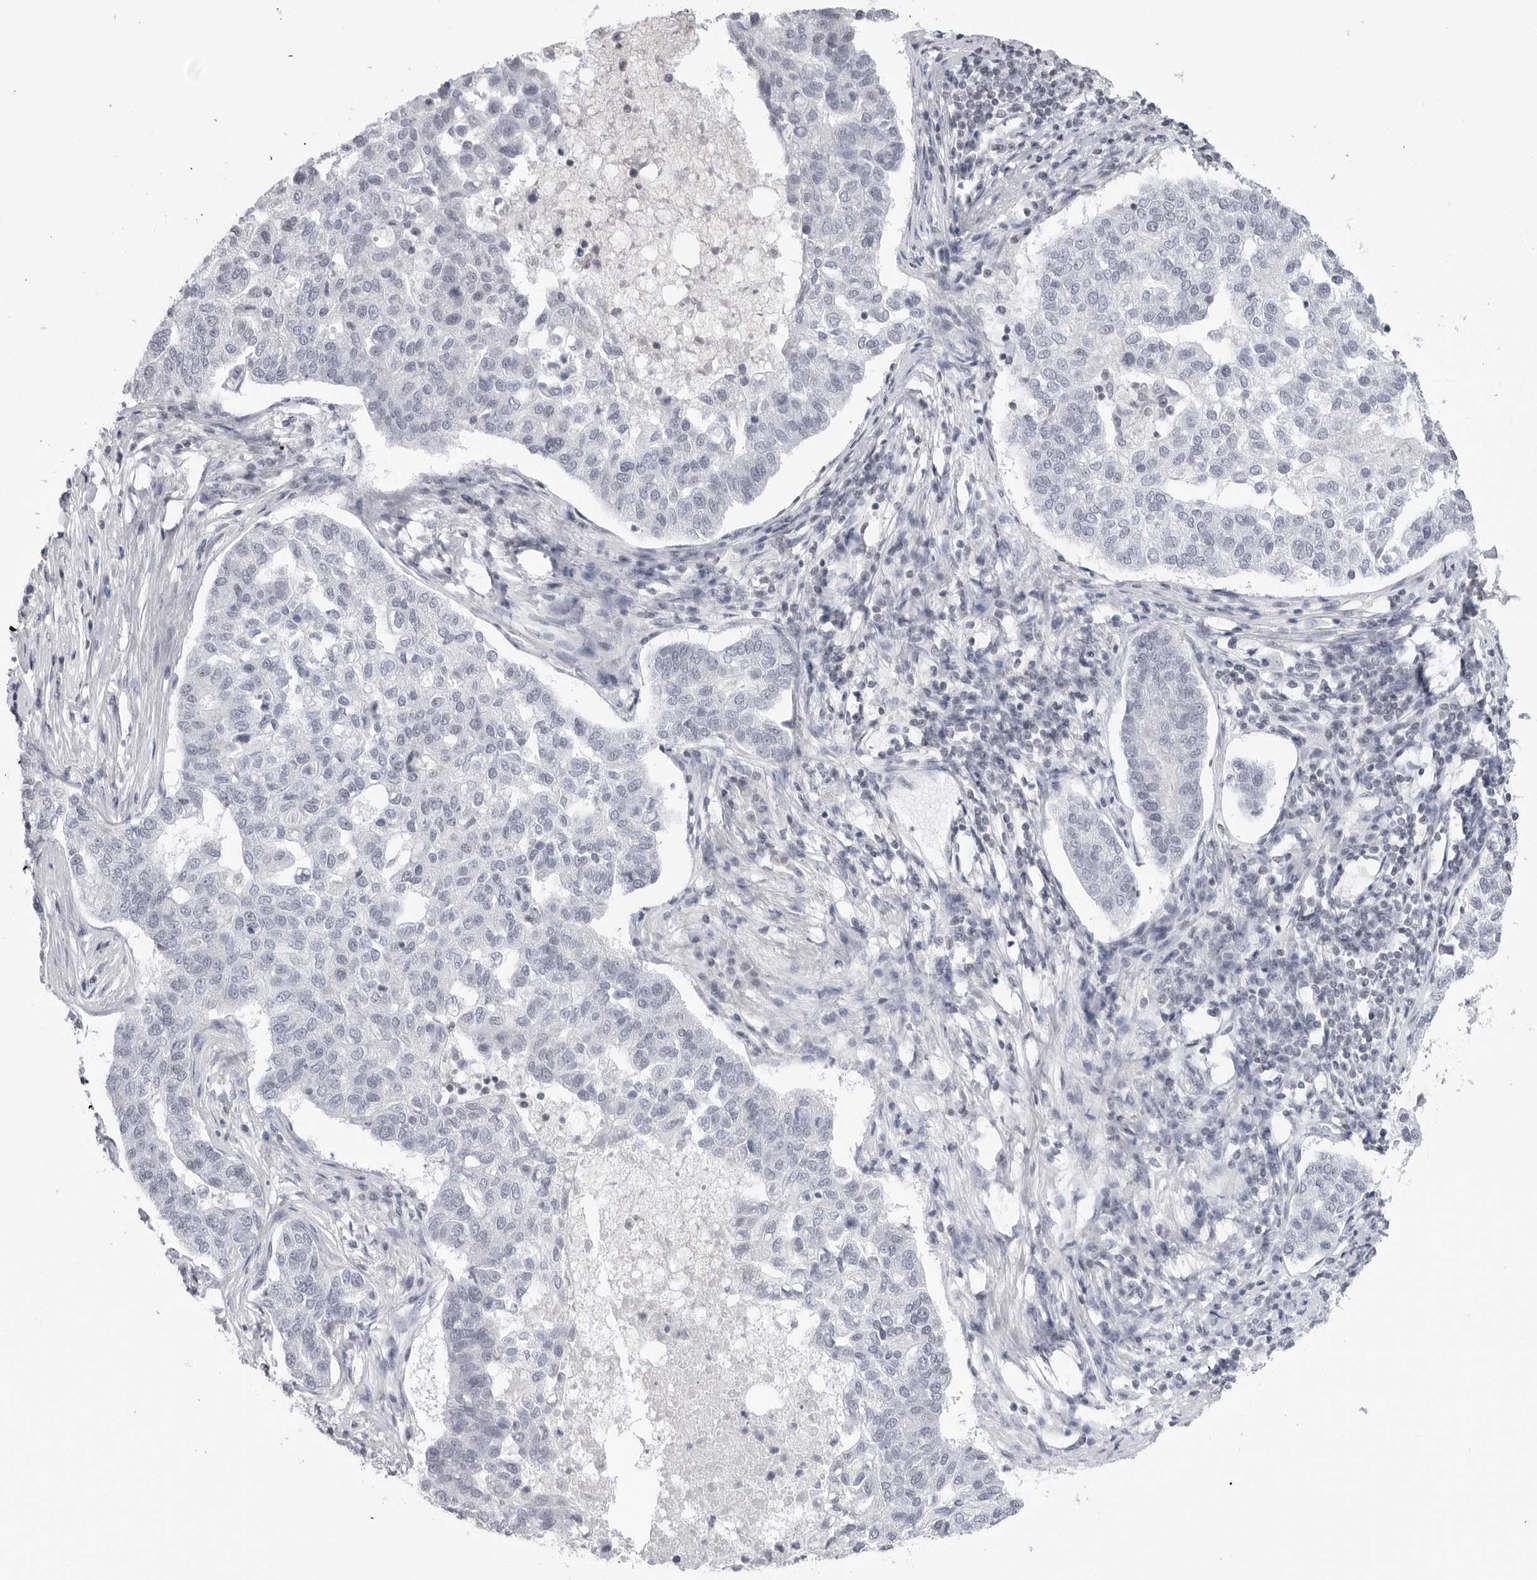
{"staining": {"intensity": "negative", "quantity": "none", "location": "none"}, "tissue": "pancreatic cancer", "cell_type": "Tumor cells", "image_type": "cancer", "snomed": [{"axis": "morphology", "description": "Adenocarcinoma, NOS"}, {"axis": "topography", "description": "Pancreas"}], "caption": "High magnification brightfield microscopy of pancreatic adenocarcinoma stained with DAB (brown) and counterstained with hematoxylin (blue): tumor cells show no significant staining.", "gene": "TRIM66", "patient": {"sex": "female", "age": 61}}